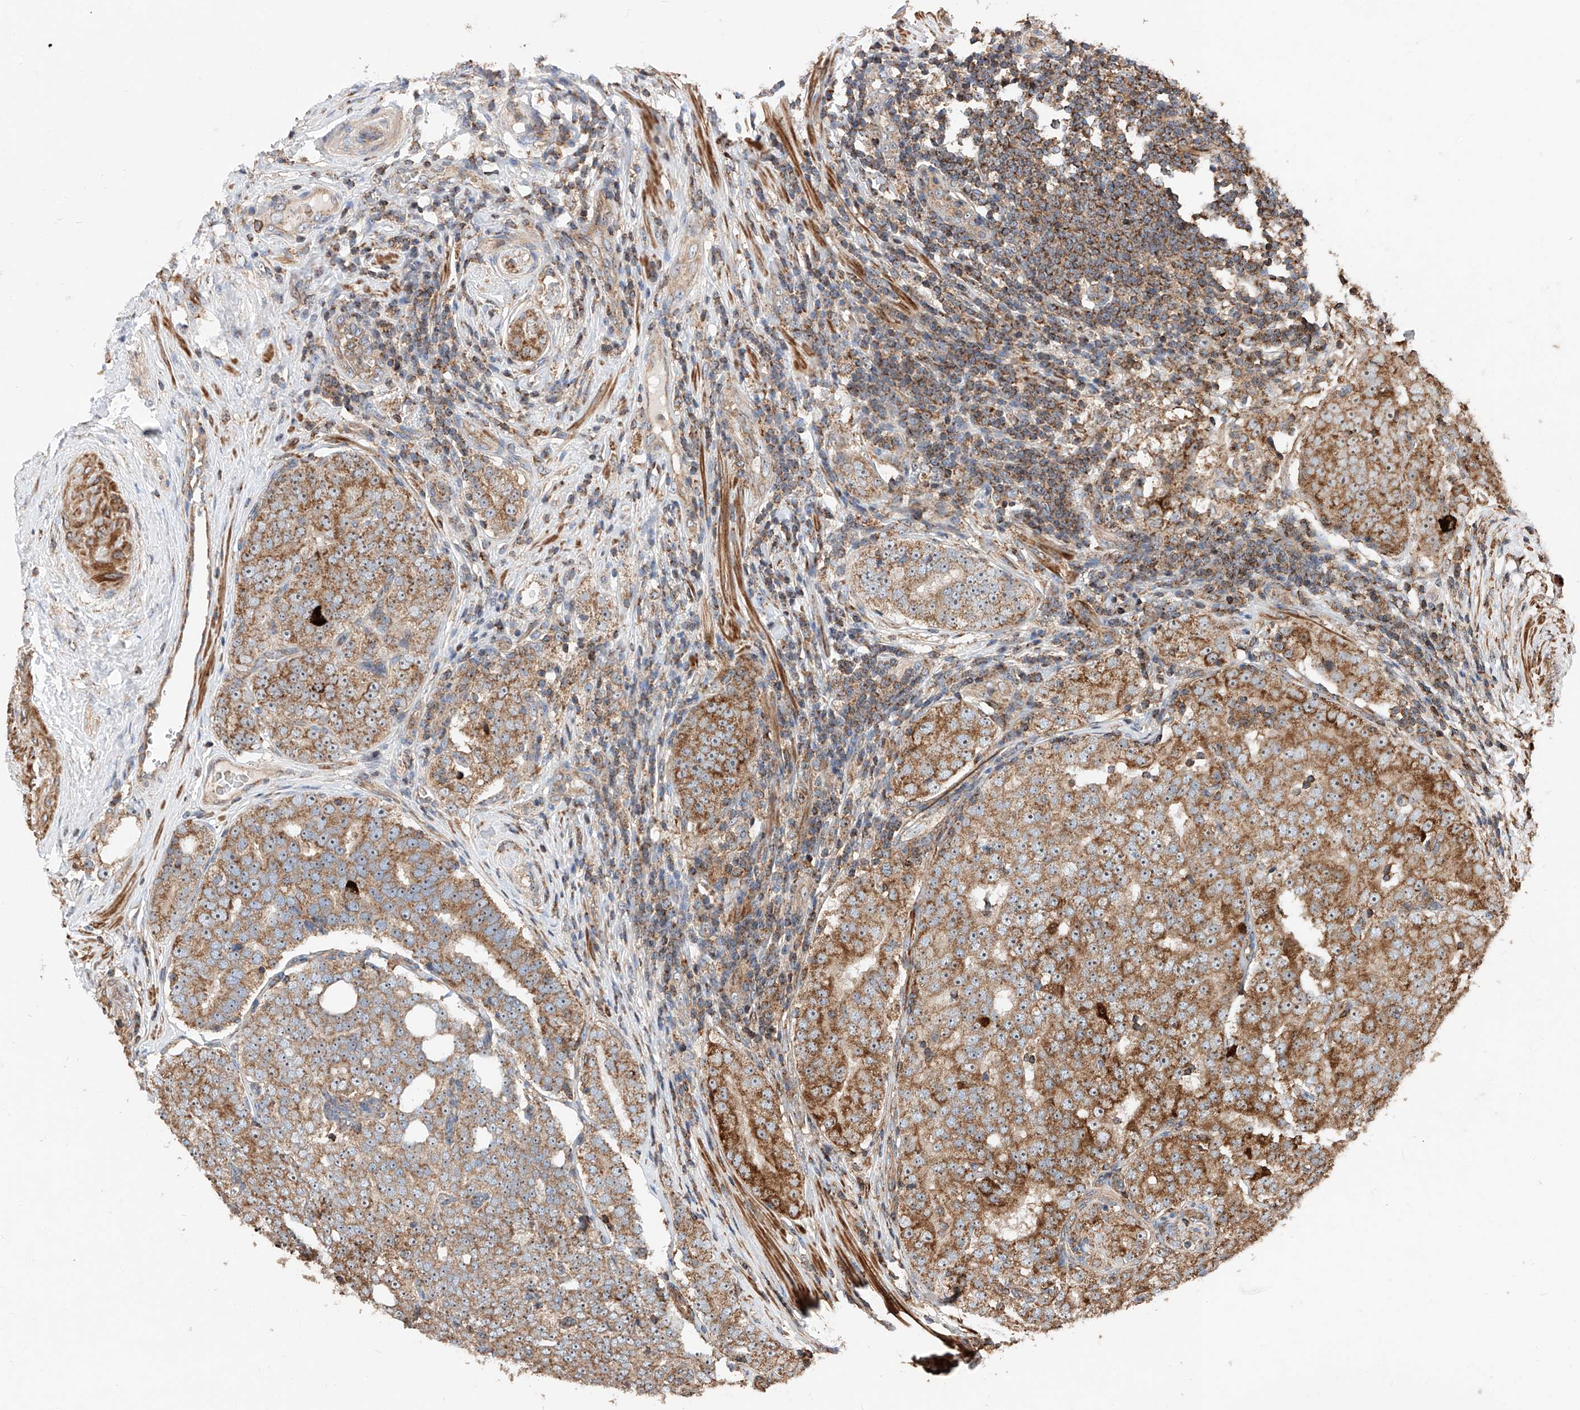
{"staining": {"intensity": "moderate", "quantity": ">75%", "location": "cytoplasmic/membranous"}, "tissue": "prostate cancer", "cell_type": "Tumor cells", "image_type": "cancer", "snomed": [{"axis": "morphology", "description": "Adenocarcinoma, High grade"}, {"axis": "topography", "description": "Prostate"}], "caption": "Human adenocarcinoma (high-grade) (prostate) stained with a protein marker shows moderate staining in tumor cells.", "gene": "PISD", "patient": {"sex": "male", "age": 56}}